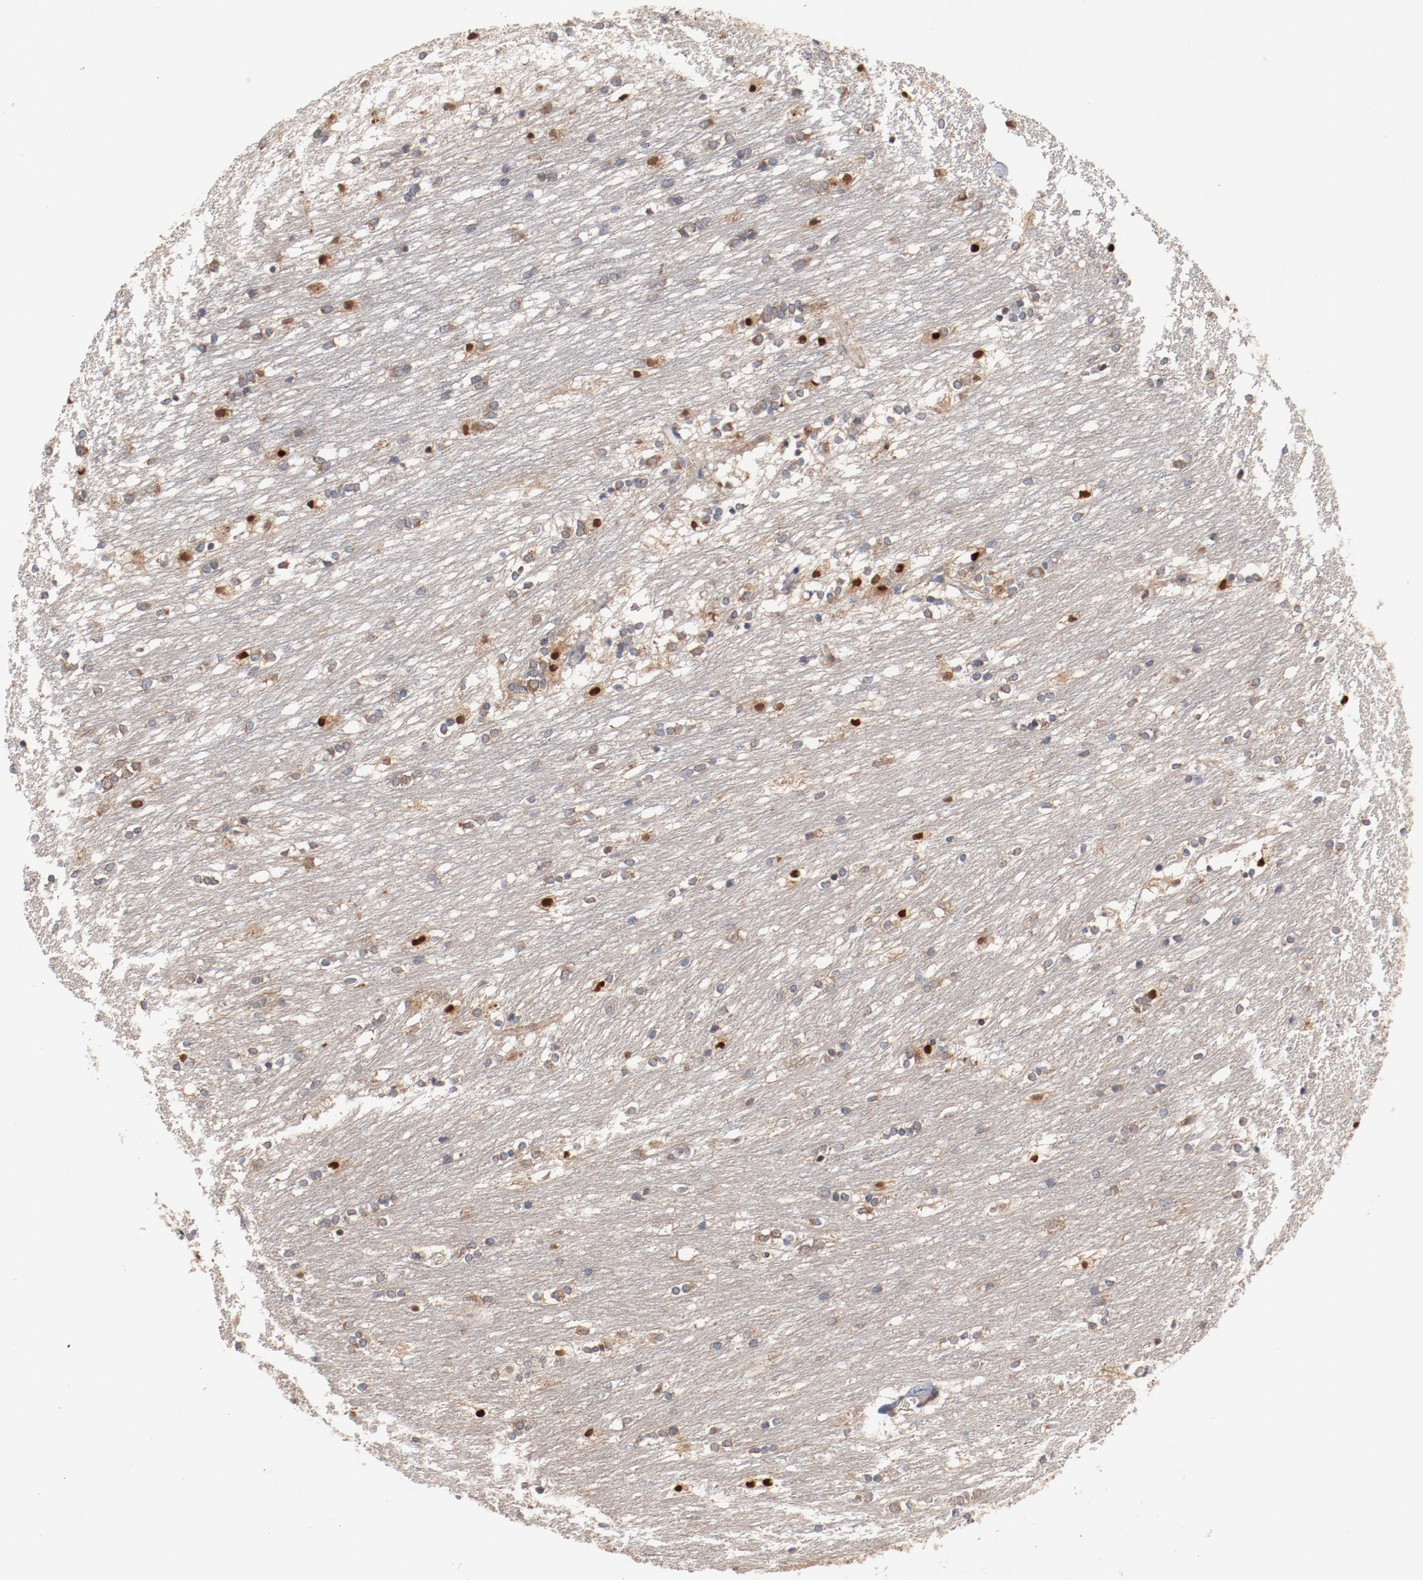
{"staining": {"intensity": "strong", "quantity": "<25%", "location": "cytoplasmic/membranous,nuclear"}, "tissue": "caudate", "cell_type": "Glial cells", "image_type": "normal", "snomed": [{"axis": "morphology", "description": "Normal tissue, NOS"}, {"axis": "topography", "description": "Lateral ventricle wall"}], "caption": "Strong cytoplasmic/membranous,nuclear staining for a protein is present in about <25% of glial cells of unremarkable caudate using IHC.", "gene": "RNASE11", "patient": {"sex": "female", "age": 19}}